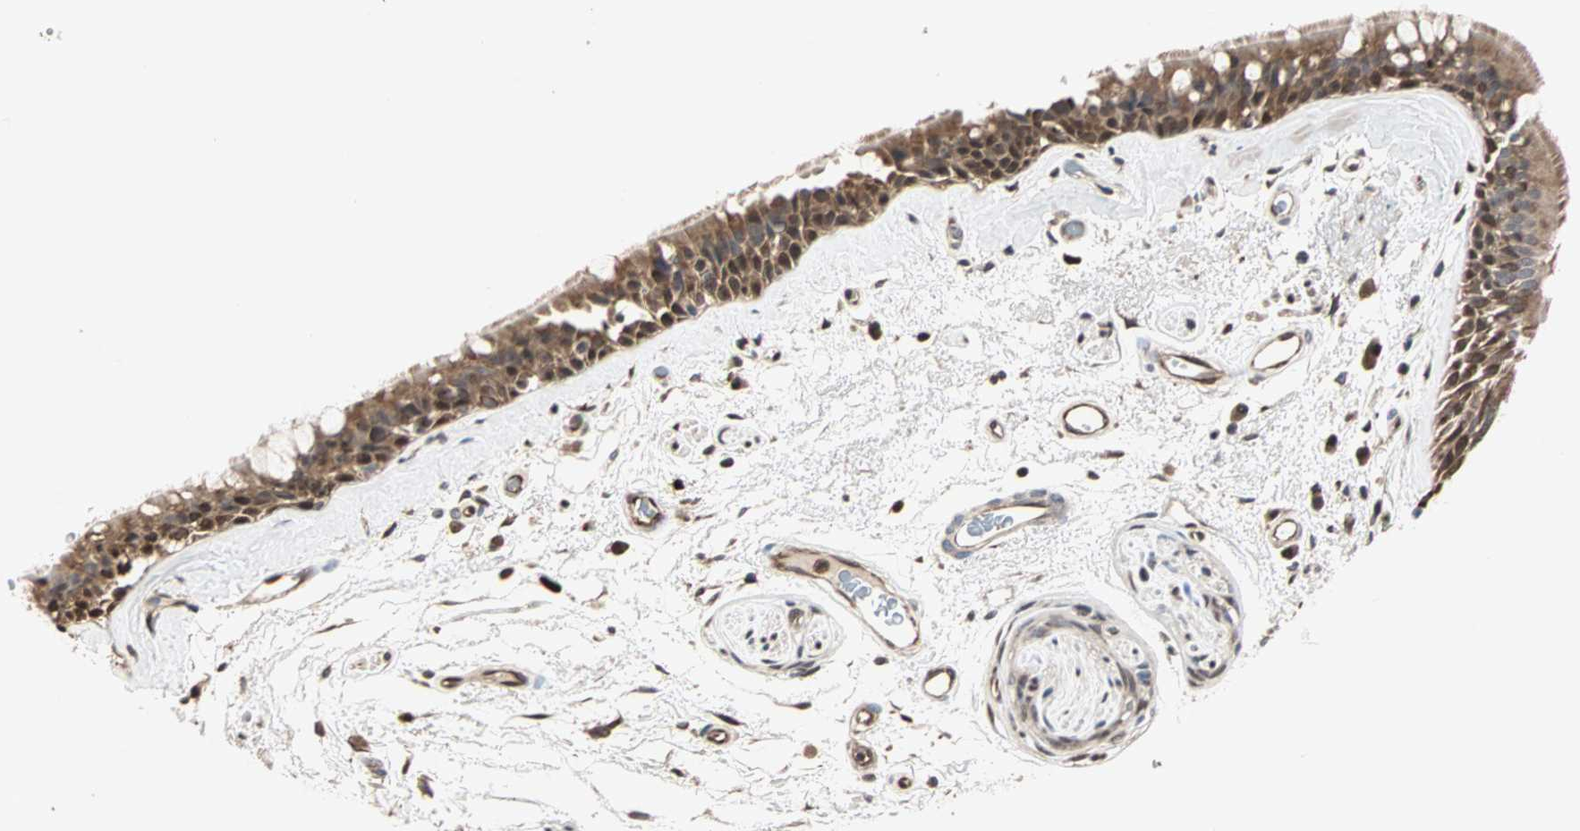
{"staining": {"intensity": "strong", "quantity": ">75%", "location": "cytoplasmic/membranous,nuclear"}, "tissue": "bronchus", "cell_type": "Respiratory epithelial cells", "image_type": "normal", "snomed": [{"axis": "morphology", "description": "Normal tissue, NOS"}, {"axis": "morphology", "description": "Adenocarcinoma, NOS"}, {"axis": "topography", "description": "Bronchus"}, {"axis": "topography", "description": "Lung"}], "caption": "Immunohistochemistry staining of normal bronchus, which exhibits high levels of strong cytoplasmic/membranous,nuclear positivity in about >75% of respiratory epithelial cells indicating strong cytoplasmic/membranous,nuclear protein positivity. The staining was performed using DAB (3,3'-diaminobenzidine) (brown) for protein detection and nuclei were counterstained in hematoxylin (blue).", "gene": "DRG2", "patient": {"sex": "female", "age": 54}}